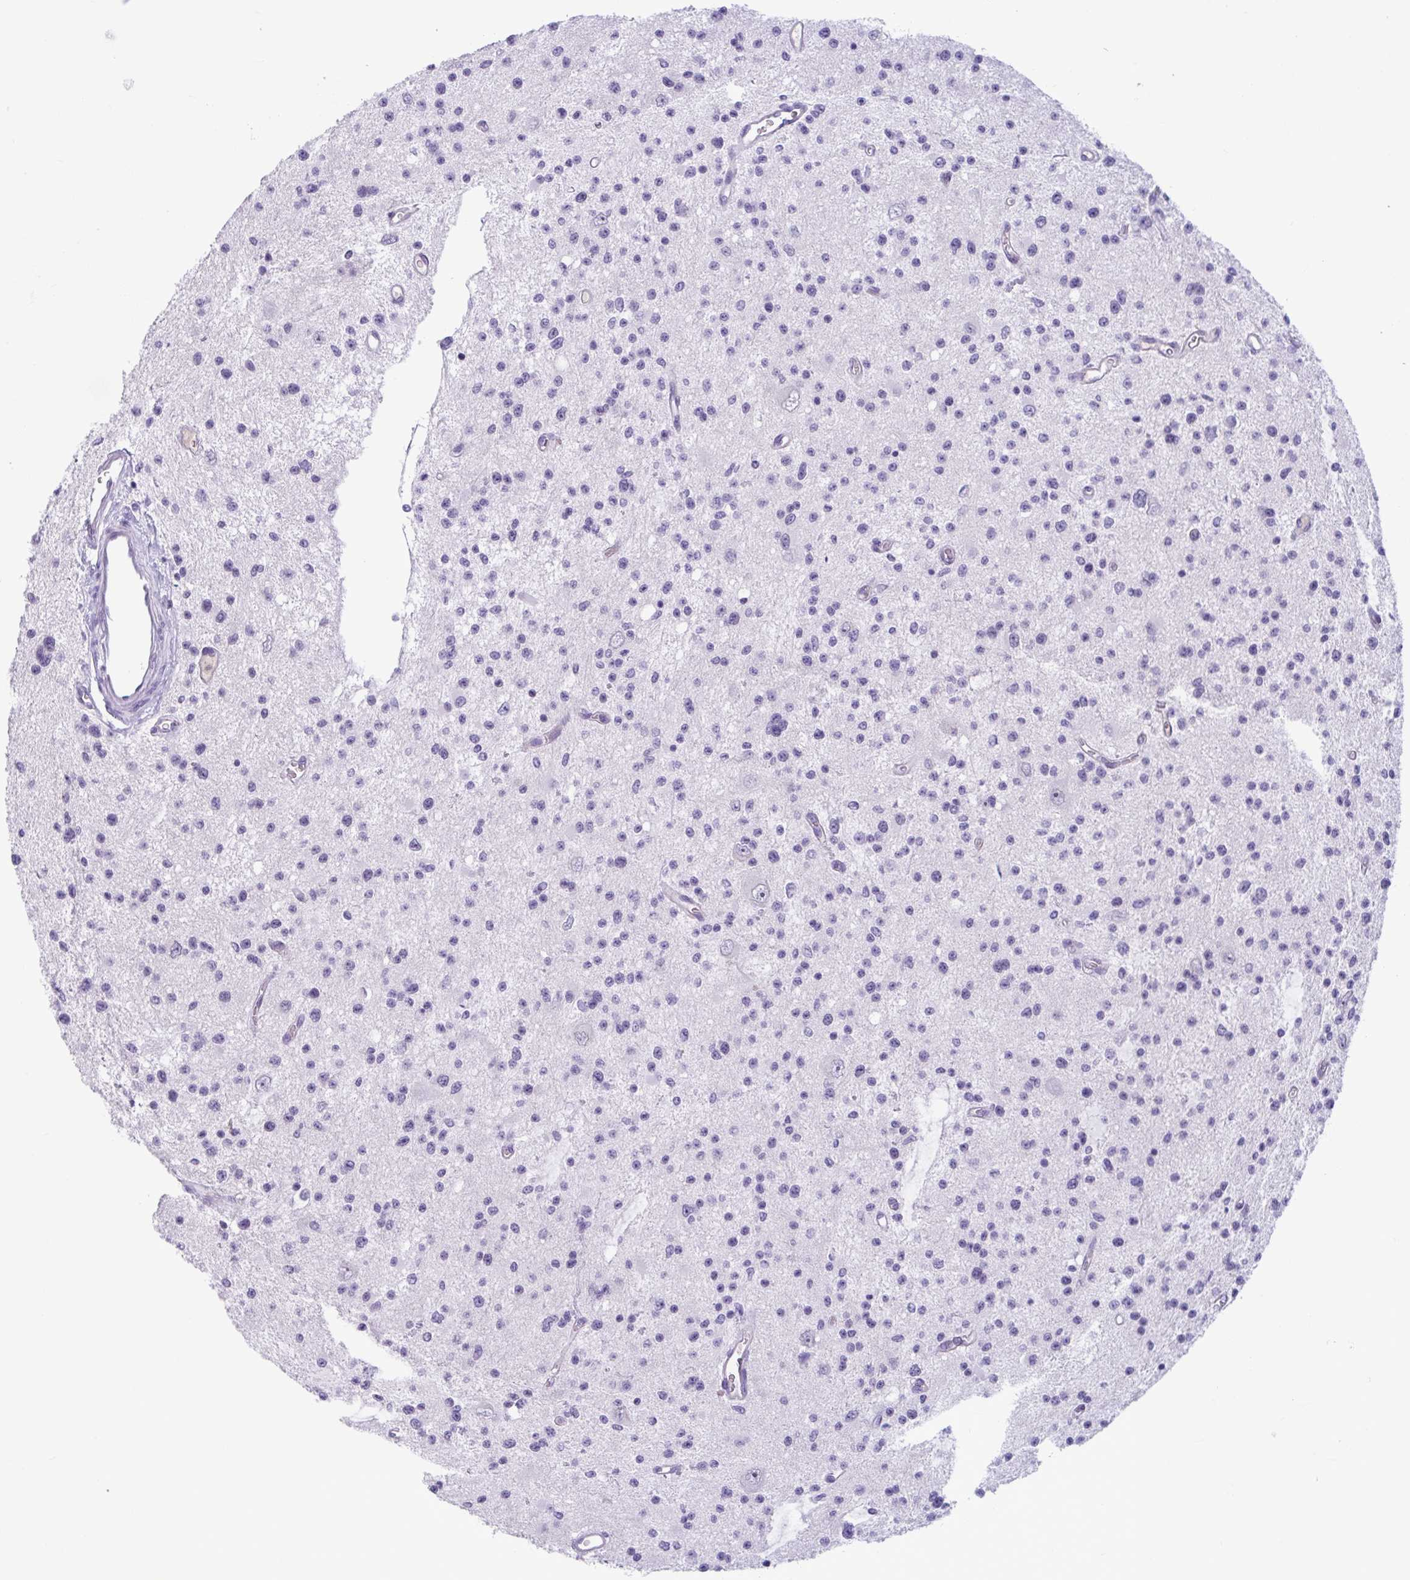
{"staining": {"intensity": "negative", "quantity": "none", "location": "none"}, "tissue": "glioma", "cell_type": "Tumor cells", "image_type": "cancer", "snomed": [{"axis": "morphology", "description": "Glioma, malignant, Low grade"}, {"axis": "topography", "description": "Brain"}], "caption": "An image of glioma stained for a protein reveals no brown staining in tumor cells.", "gene": "WNT9B", "patient": {"sex": "male", "age": 43}}